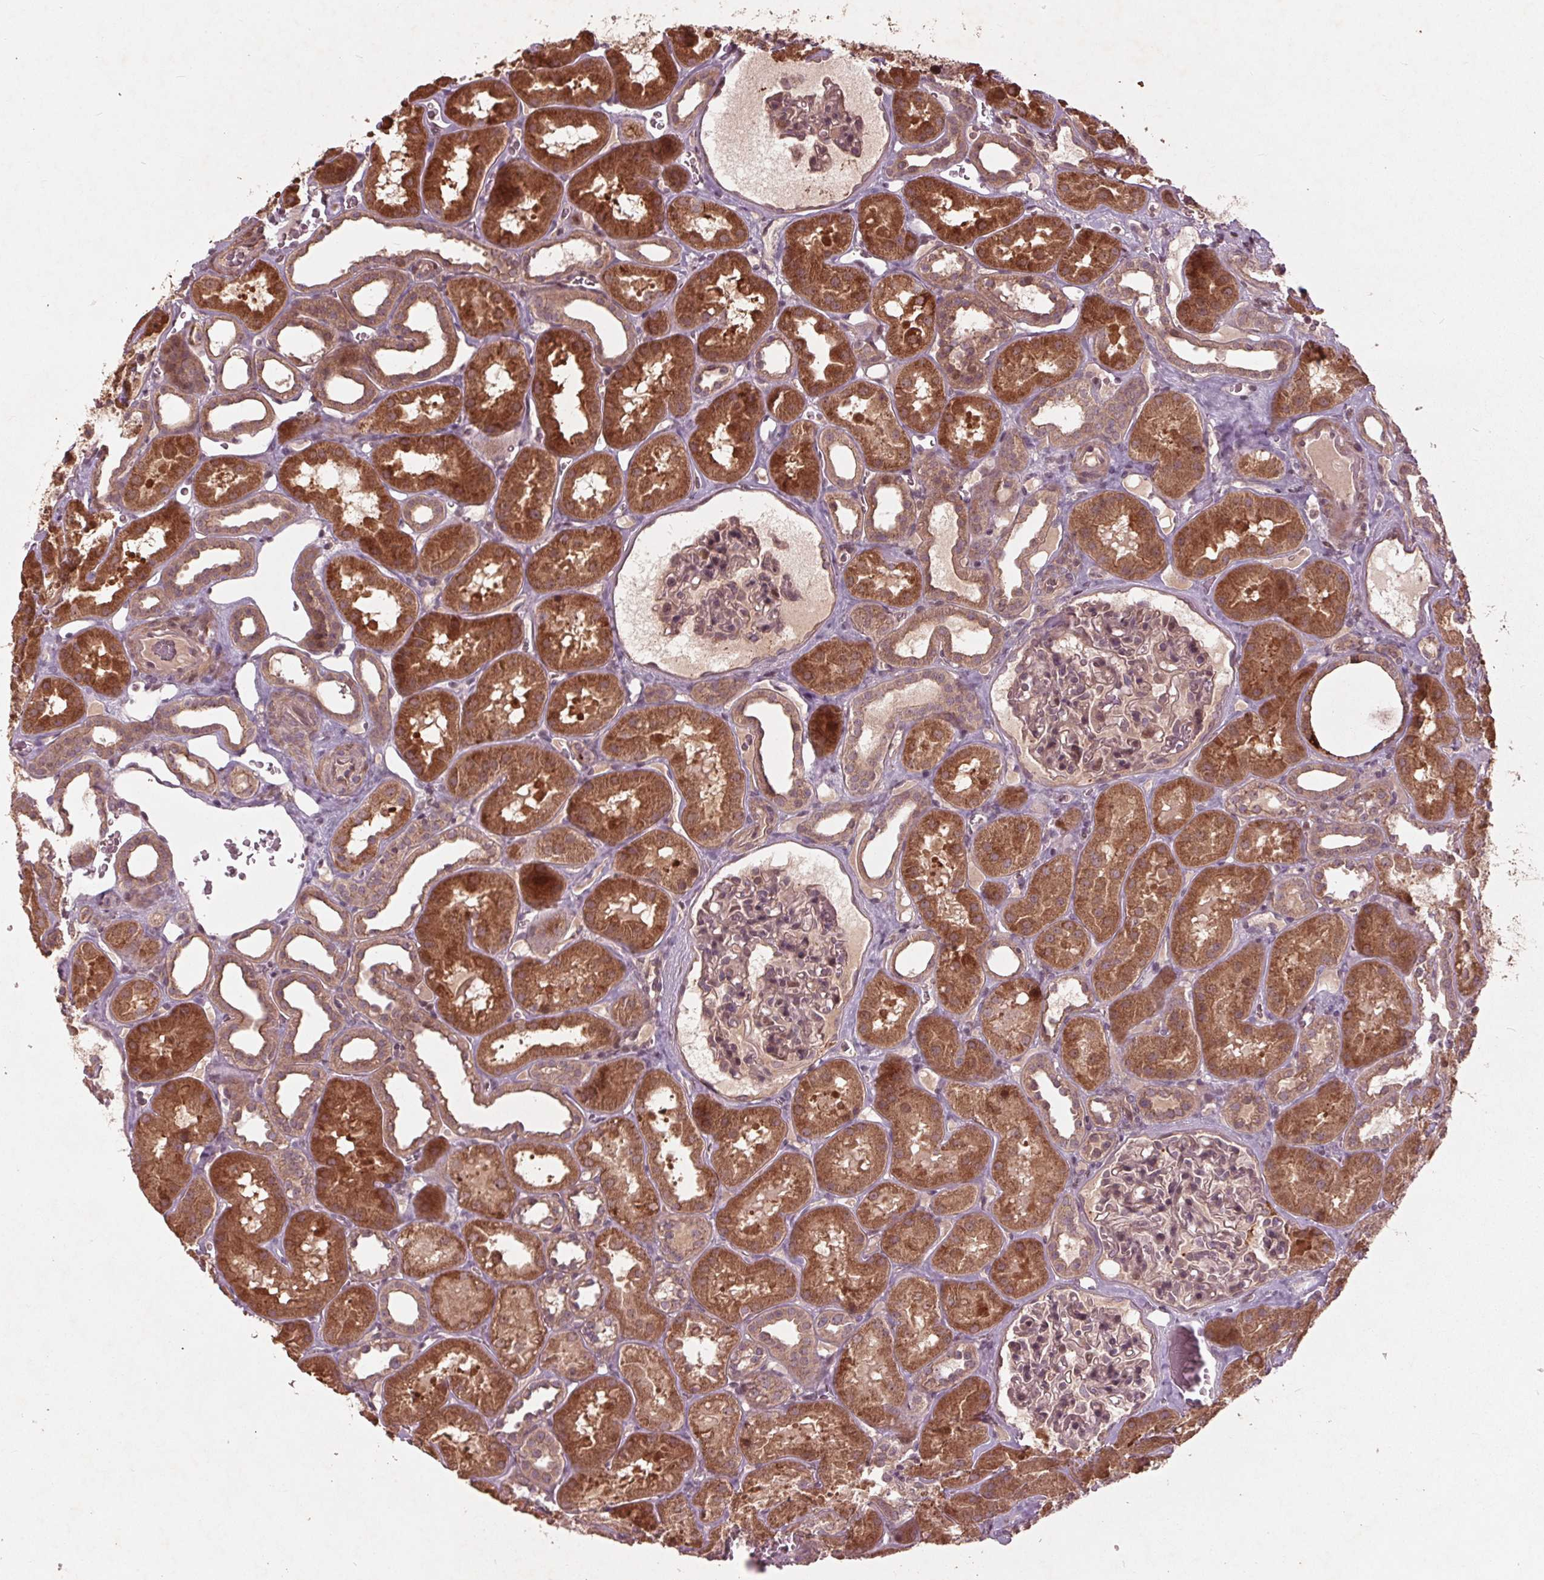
{"staining": {"intensity": "weak", "quantity": "<25%", "location": "nuclear"}, "tissue": "kidney", "cell_type": "Cells in glomeruli", "image_type": "normal", "snomed": [{"axis": "morphology", "description": "Normal tissue, NOS"}, {"axis": "topography", "description": "Kidney"}], "caption": "The IHC micrograph has no significant staining in cells in glomeruli of kidney.", "gene": "CDKL4", "patient": {"sex": "female", "age": 41}}